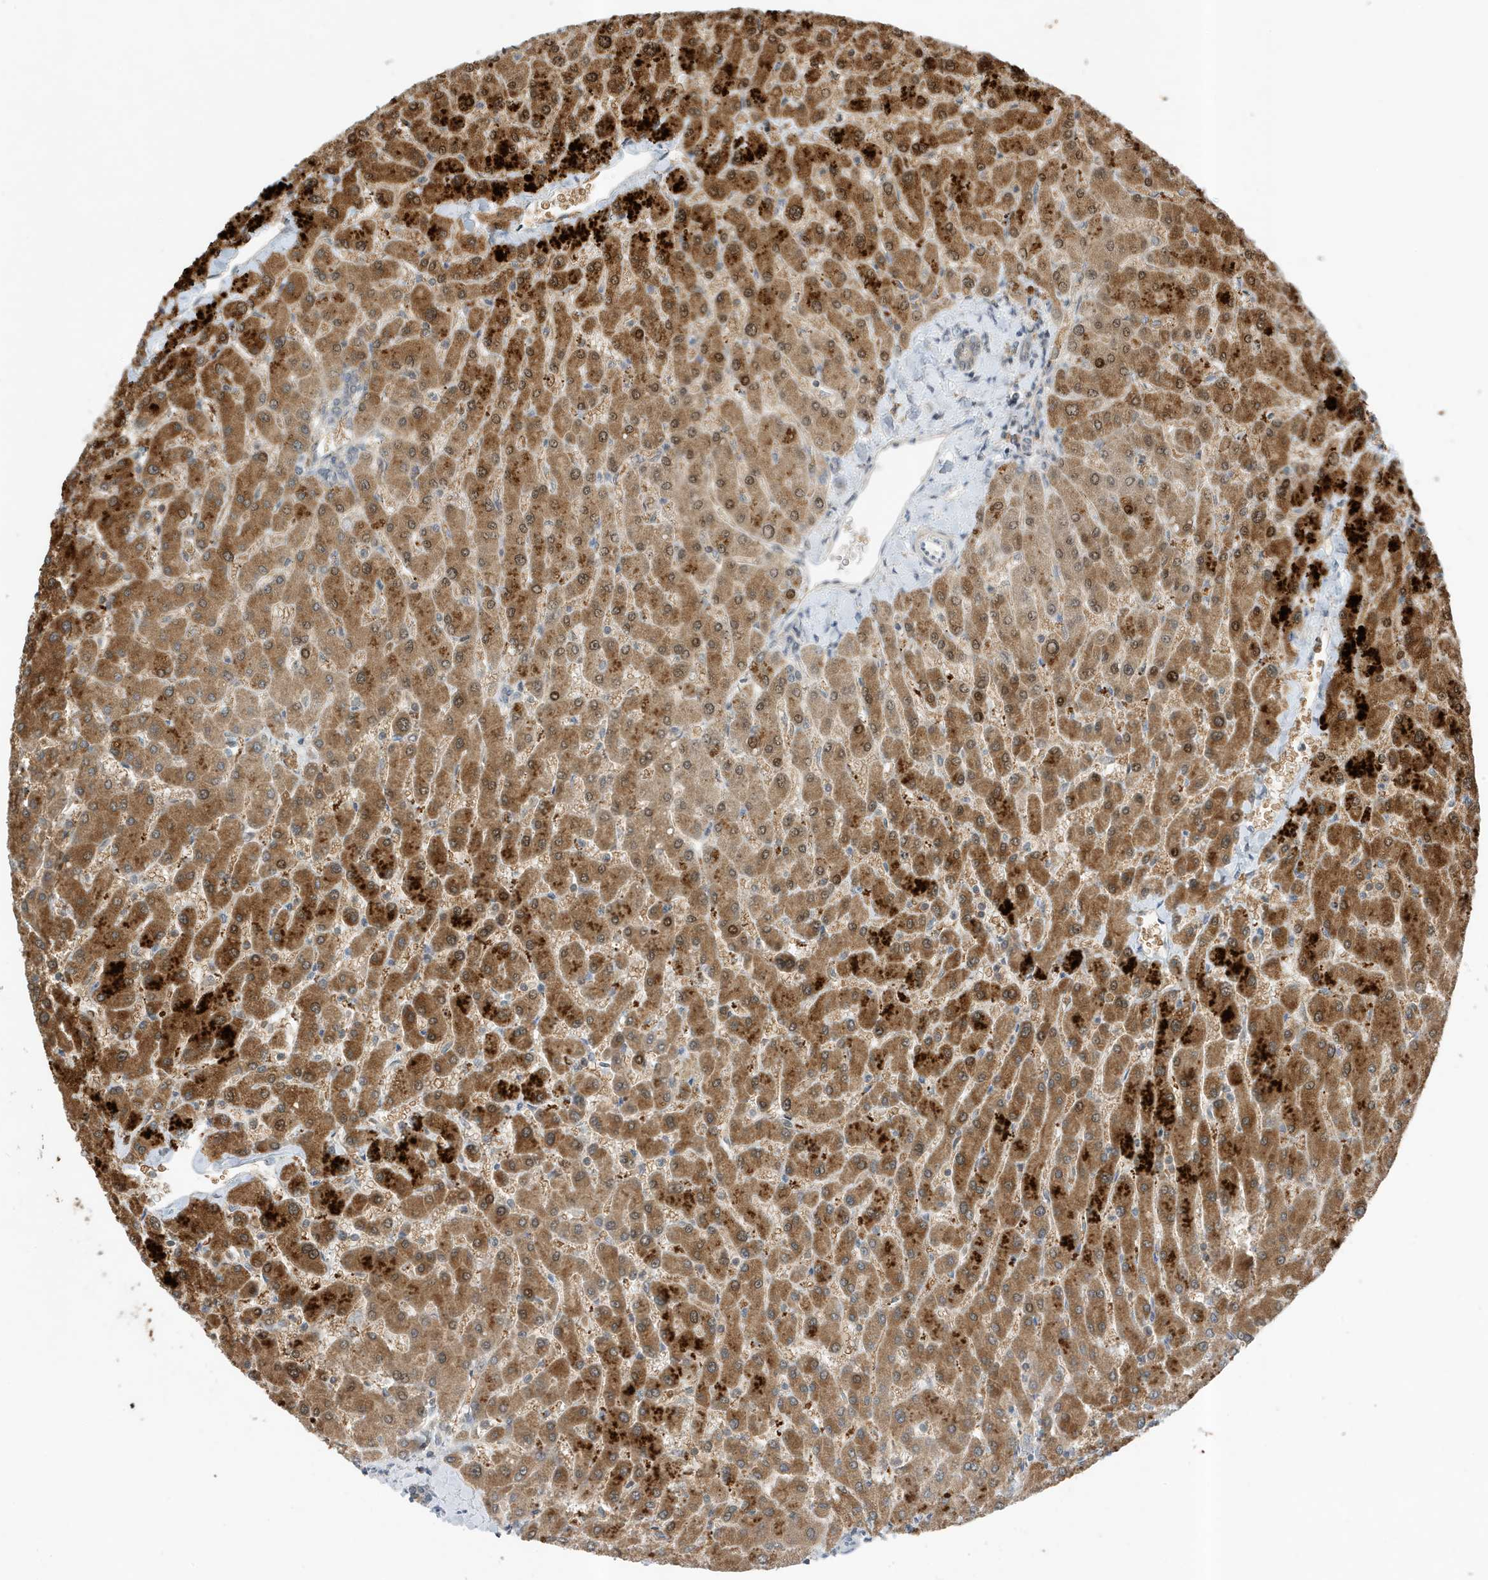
{"staining": {"intensity": "weak", "quantity": "25%-75%", "location": "cytoplasmic/membranous"}, "tissue": "liver", "cell_type": "Cholangiocytes", "image_type": "normal", "snomed": [{"axis": "morphology", "description": "Normal tissue, NOS"}, {"axis": "topography", "description": "Liver"}], "caption": "Liver stained for a protein exhibits weak cytoplasmic/membranous positivity in cholangiocytes. The staining was performed using DAB (3,3'-diaminobenzidine) to visualize the protein expression in brown, while the nuclei were stained in blue with hematoxylin (Magnification: 20x).", "gene": "MAST3", "patient": {"sex": "male", "age": 55}}